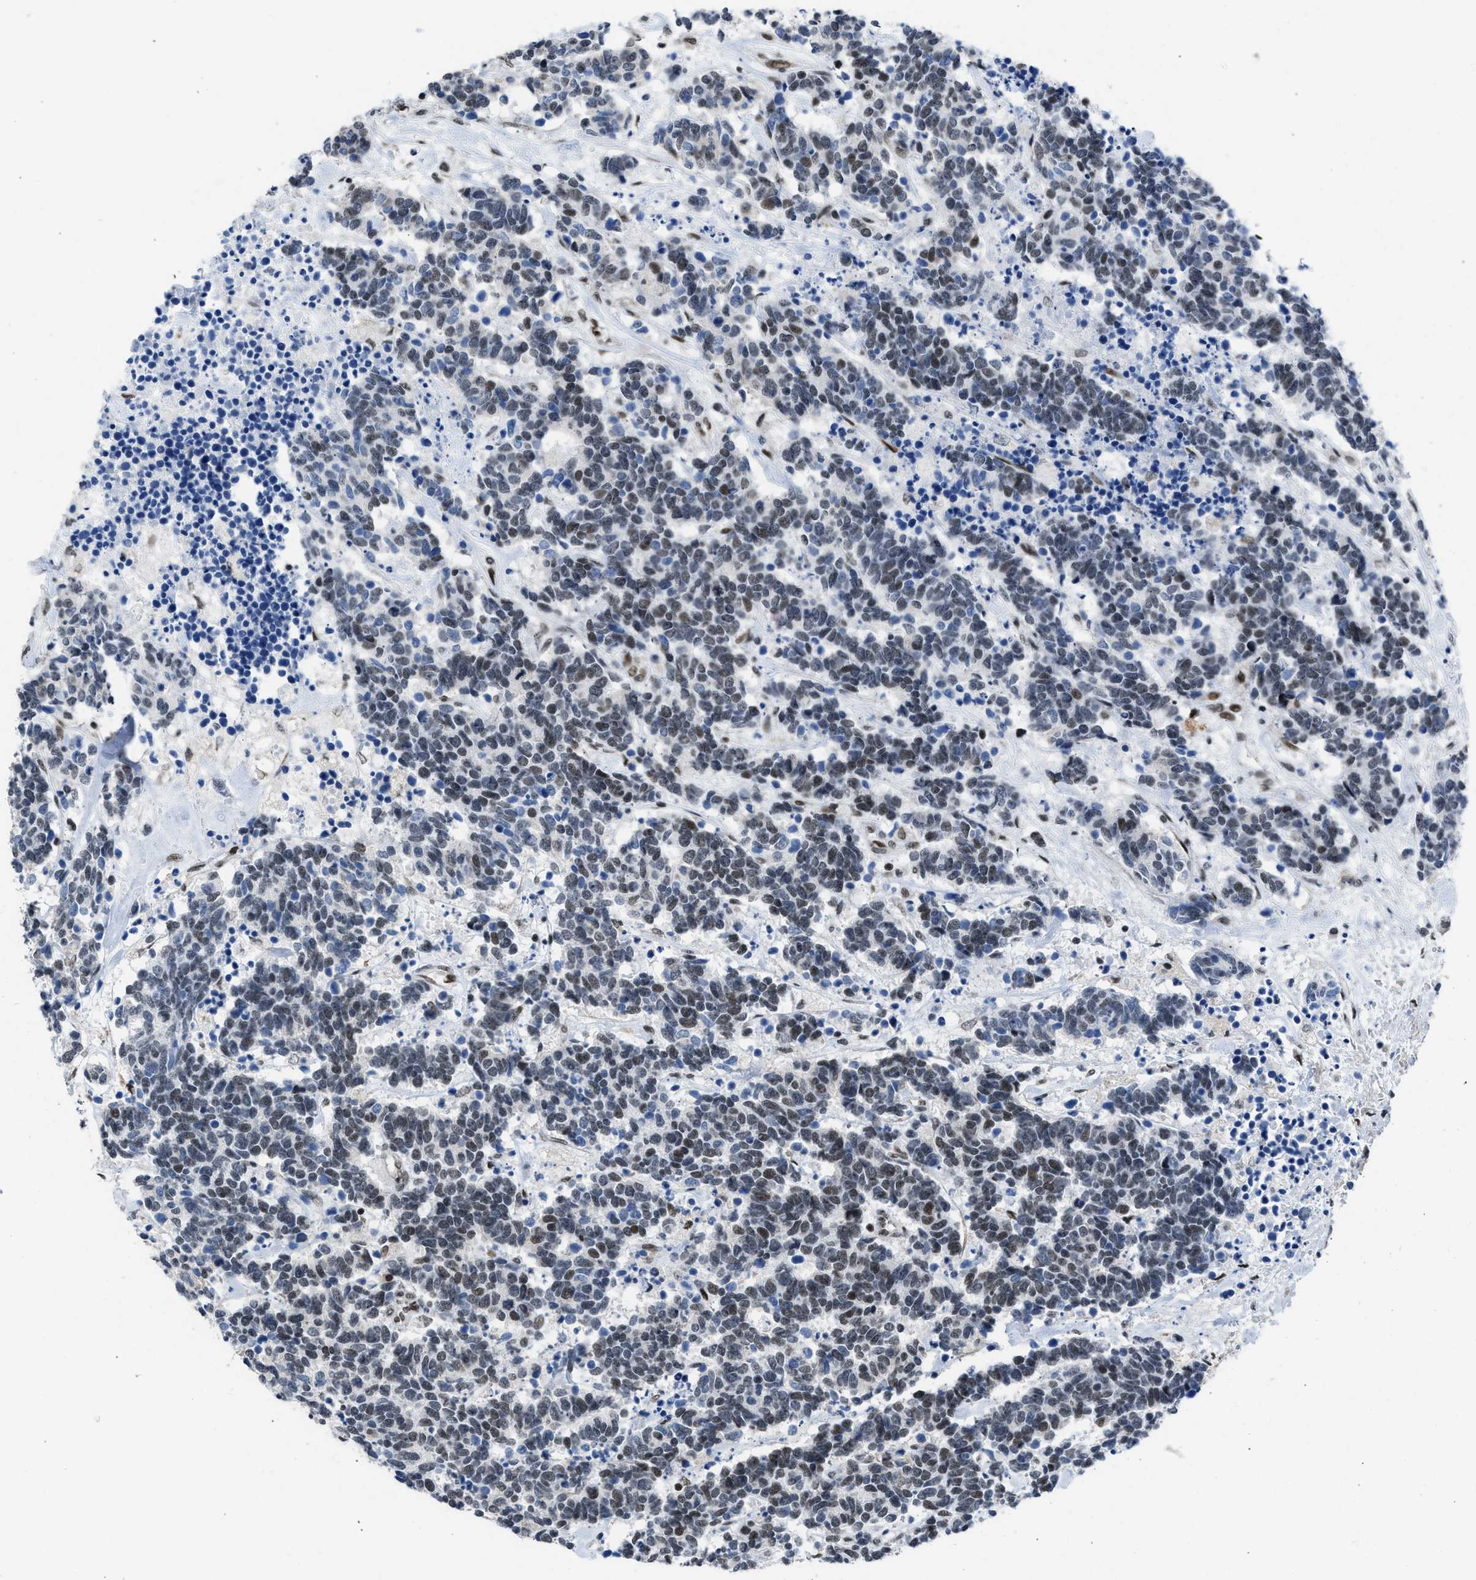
{"staining": {"intensity": "weak", "quantity": "25%-75%", "location": "nuclear"}, "tissue": "carcinoid", "cell_type": "Tumor cells", "image_type": "cancer", "snomed": [{"axis": "morphology", "description": "Carcinoma, NOS"}, {"axis": "morphology", "description": "Carcinoid, malignant, NOS"}, {"axis": "topography", "description": "Urinary bladder"}], "caption": "Tumor cells show weak nuclear staining in approximately 25%-75% of cells in carcinoma. (brown staining indicates protein expression, while blue staining denotes nuclei).", "gene": "TERF2IP", "patient": {"sex": "male", "age": 57}}